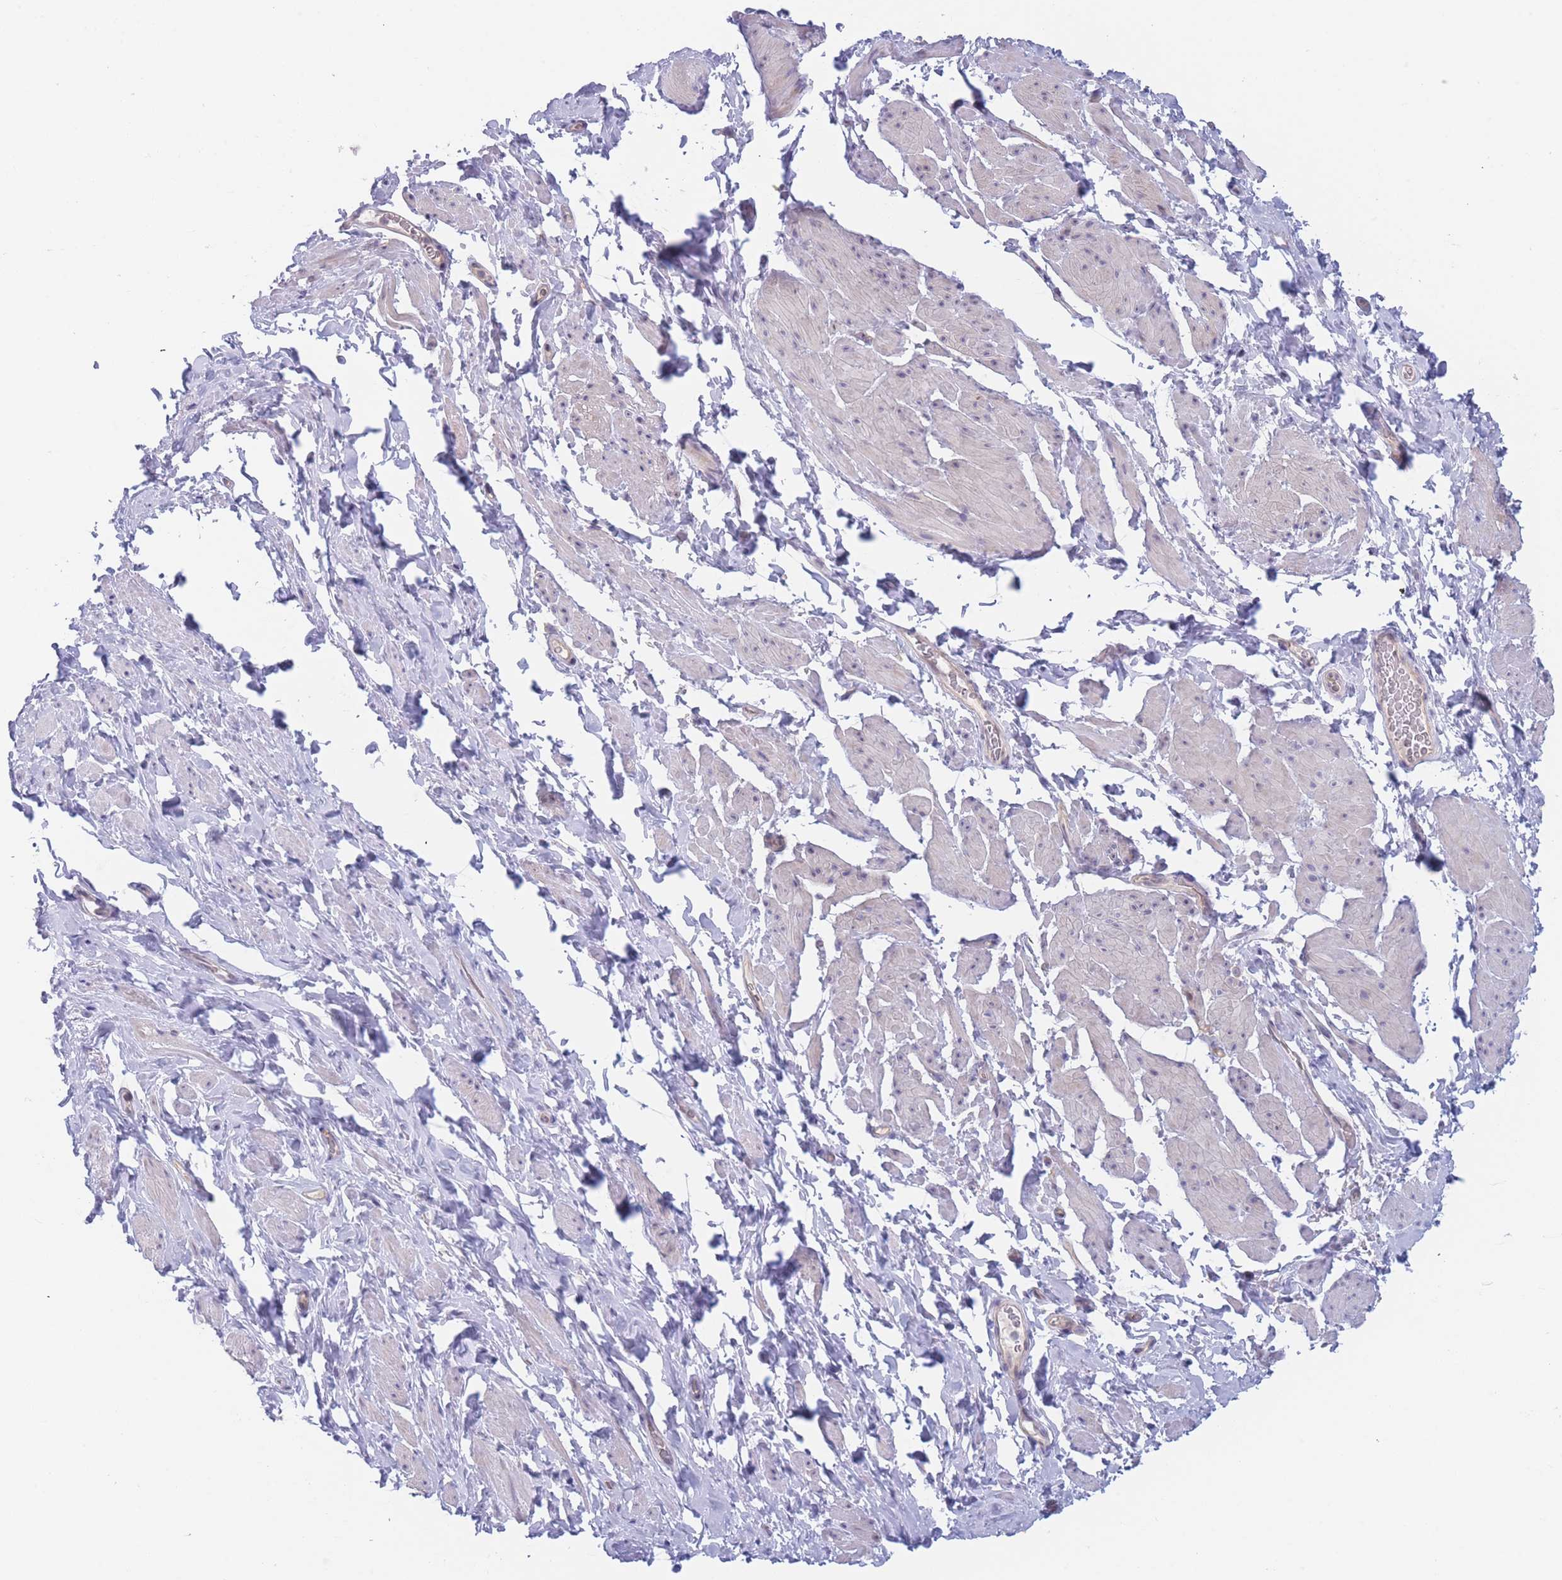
{"staining": {"intensity": "negative", "quantity": "none", "location": "none"}, "tissue": "smooth muscle", "cell_type": "Smooth muscle cells", "image_type": "normal", "snomed": [{"axis": "morphology", "description": "Normal tissue, NOS"}, {"axis": "topography", "description": "Smooth muscle"}, {"axis": "topography", "description": "Peripheral nerve tissue"}], "caption": "This photomicrograph is of normal smooth muscle stained with immunohistochemistry to label a protein in brown with the nuclei are counter-stained blue. There is no expression in smooth muscle cells. Brightfield microscopy of immunohistochemistry (IHC) stained with DAB (brown) and hematoxylin (blue), captured at high magnification.", "gene": "FAM227B", "patient": {"sex": "male", "age": 69}}